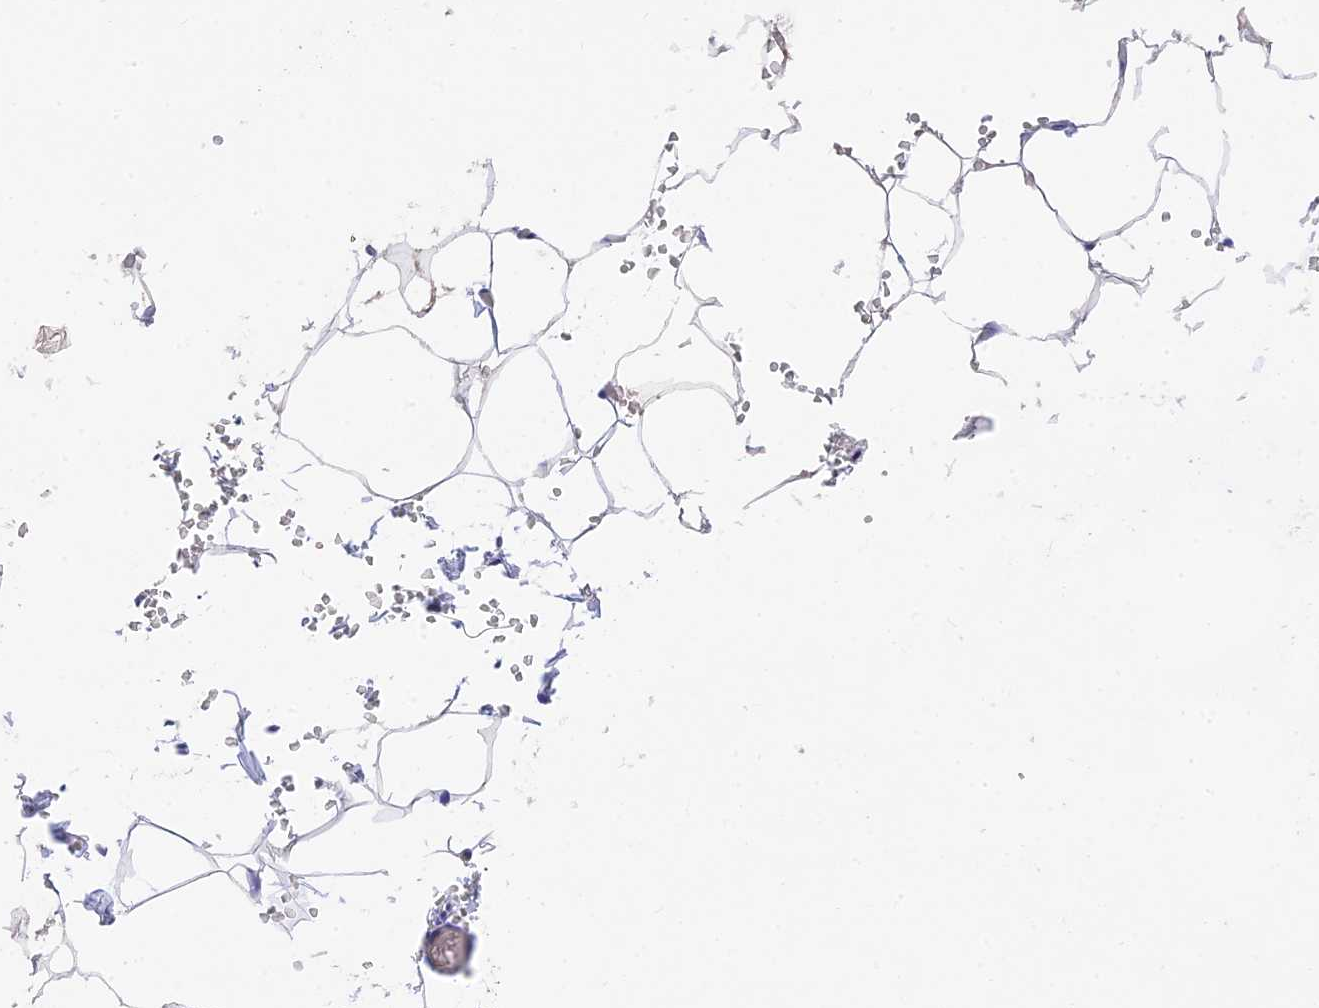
{"staining": {"intensity": "negative", "quantity": "none", "location": "none"}, "tissue": "adipose tissue", "cell_type": "Adipocytes", "image_type": "normal", "snomed": [{"axis": "morphology", "description": "Normal tissue, NOS"}, {"axis": "topography", "description": "Gallbladder"}, {"axis": "topography", "description": "Peripheral nerve tissue"}], "caption": "Immunohistochemistry of benign human adipose tissue shows no staining in adipocytes.", "gene": "MS4A5", "patient": {"sex": "male", "age": 38}}